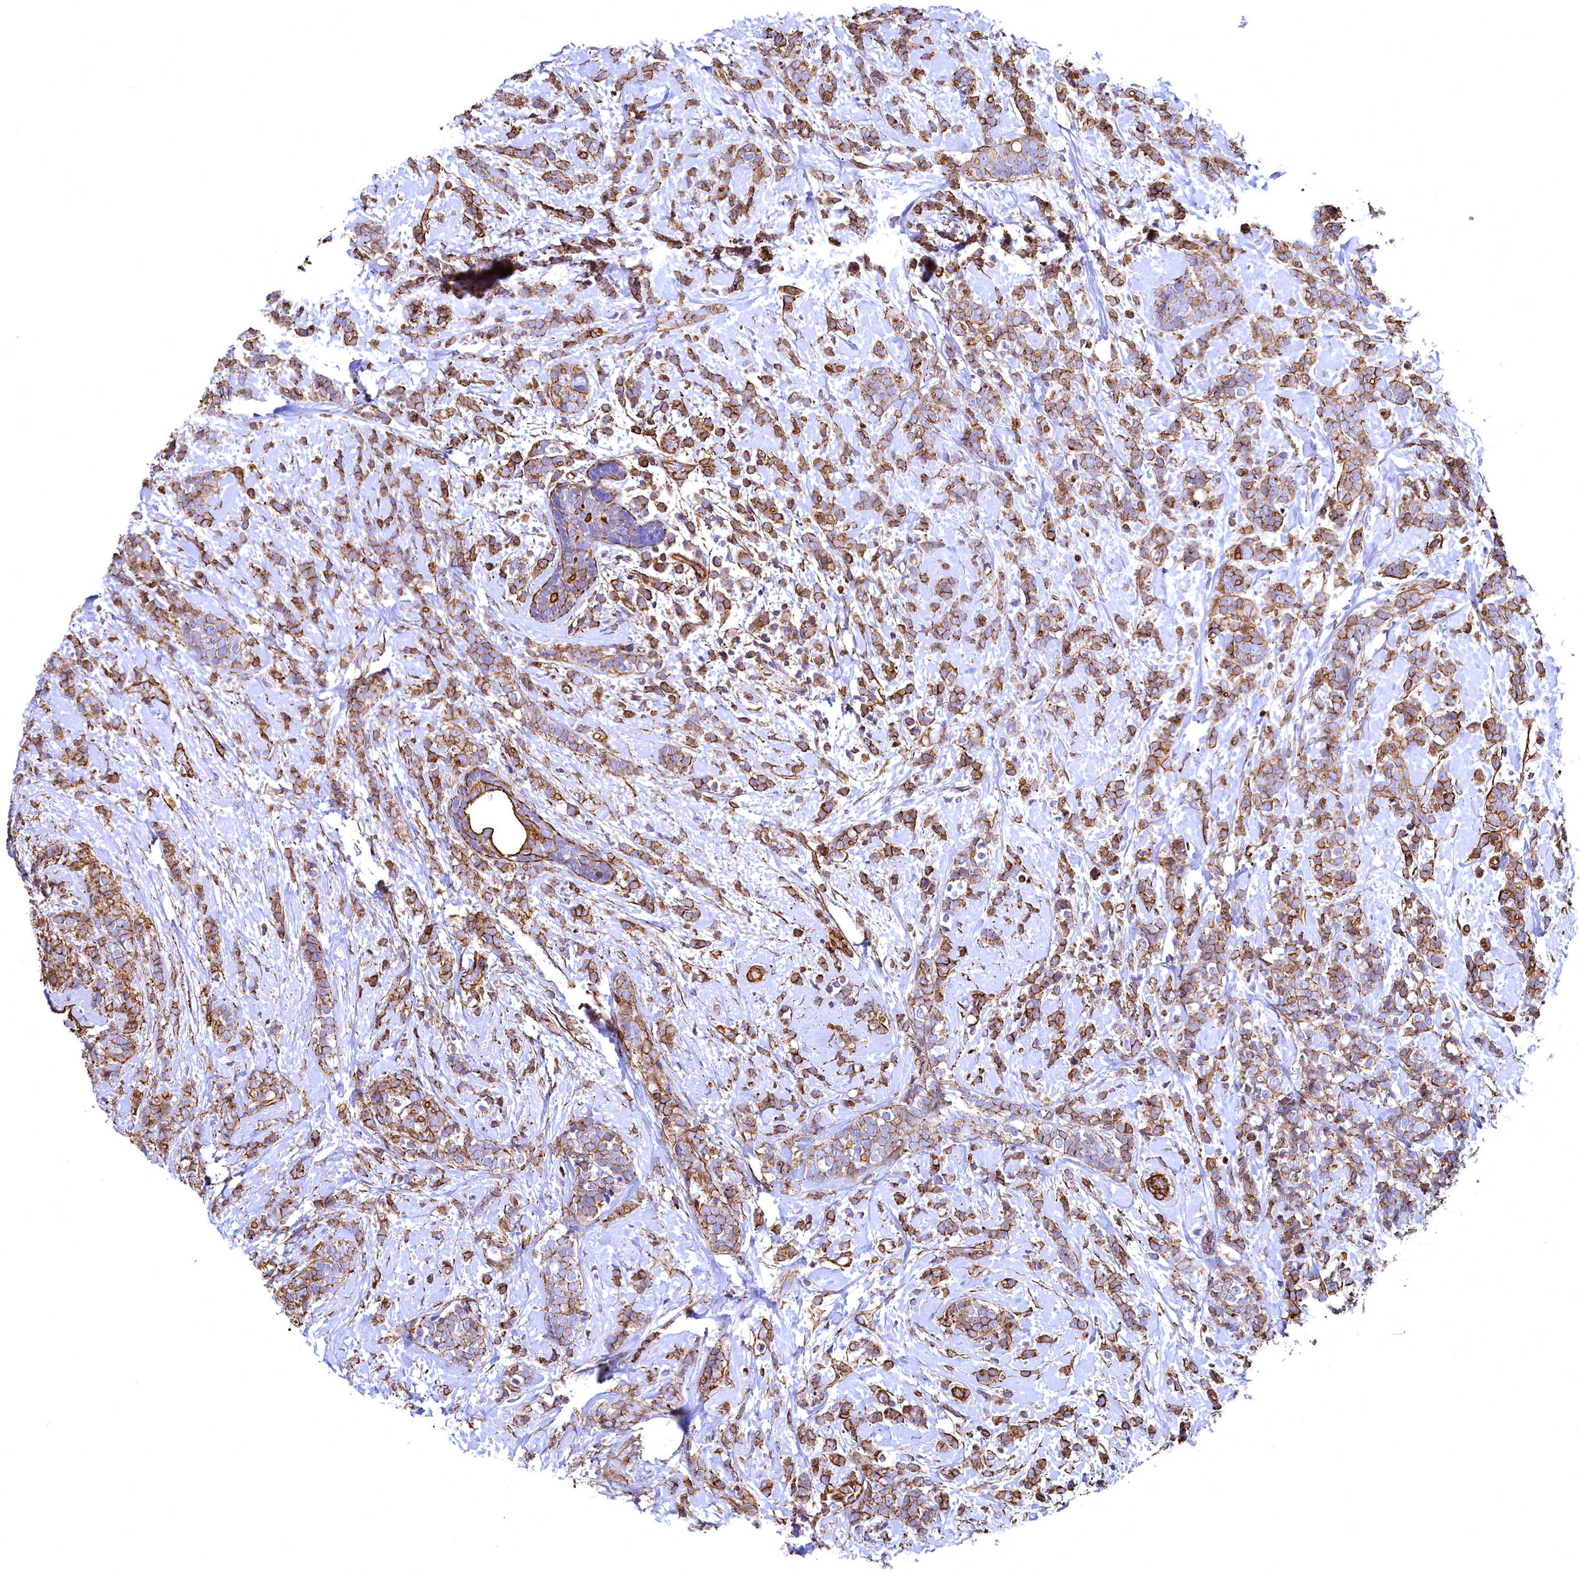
{"staining": {"intensity": "strong", "quantity": ">75%", "location": "cytoplasmic/membranous"}, "tissue": "breast cancer", "cell_type": "Tumor cells", "image_type": "cancer", "snomed": [{"axis": "morphology", "description": "Lobular carcinoma"}, {"axis": "topography", "description": "Breast"}], "caption": "Immunohistochemical staining of breast cancer (lobular carcinoma) shows strong cytoplasmic/membranous protein staining in about >75% of tumor cells. (Brightfield microscopy of DAB IHC at high magnification).", "gene": "THBS1", "patient": {"sex": "female", "age": 58}}